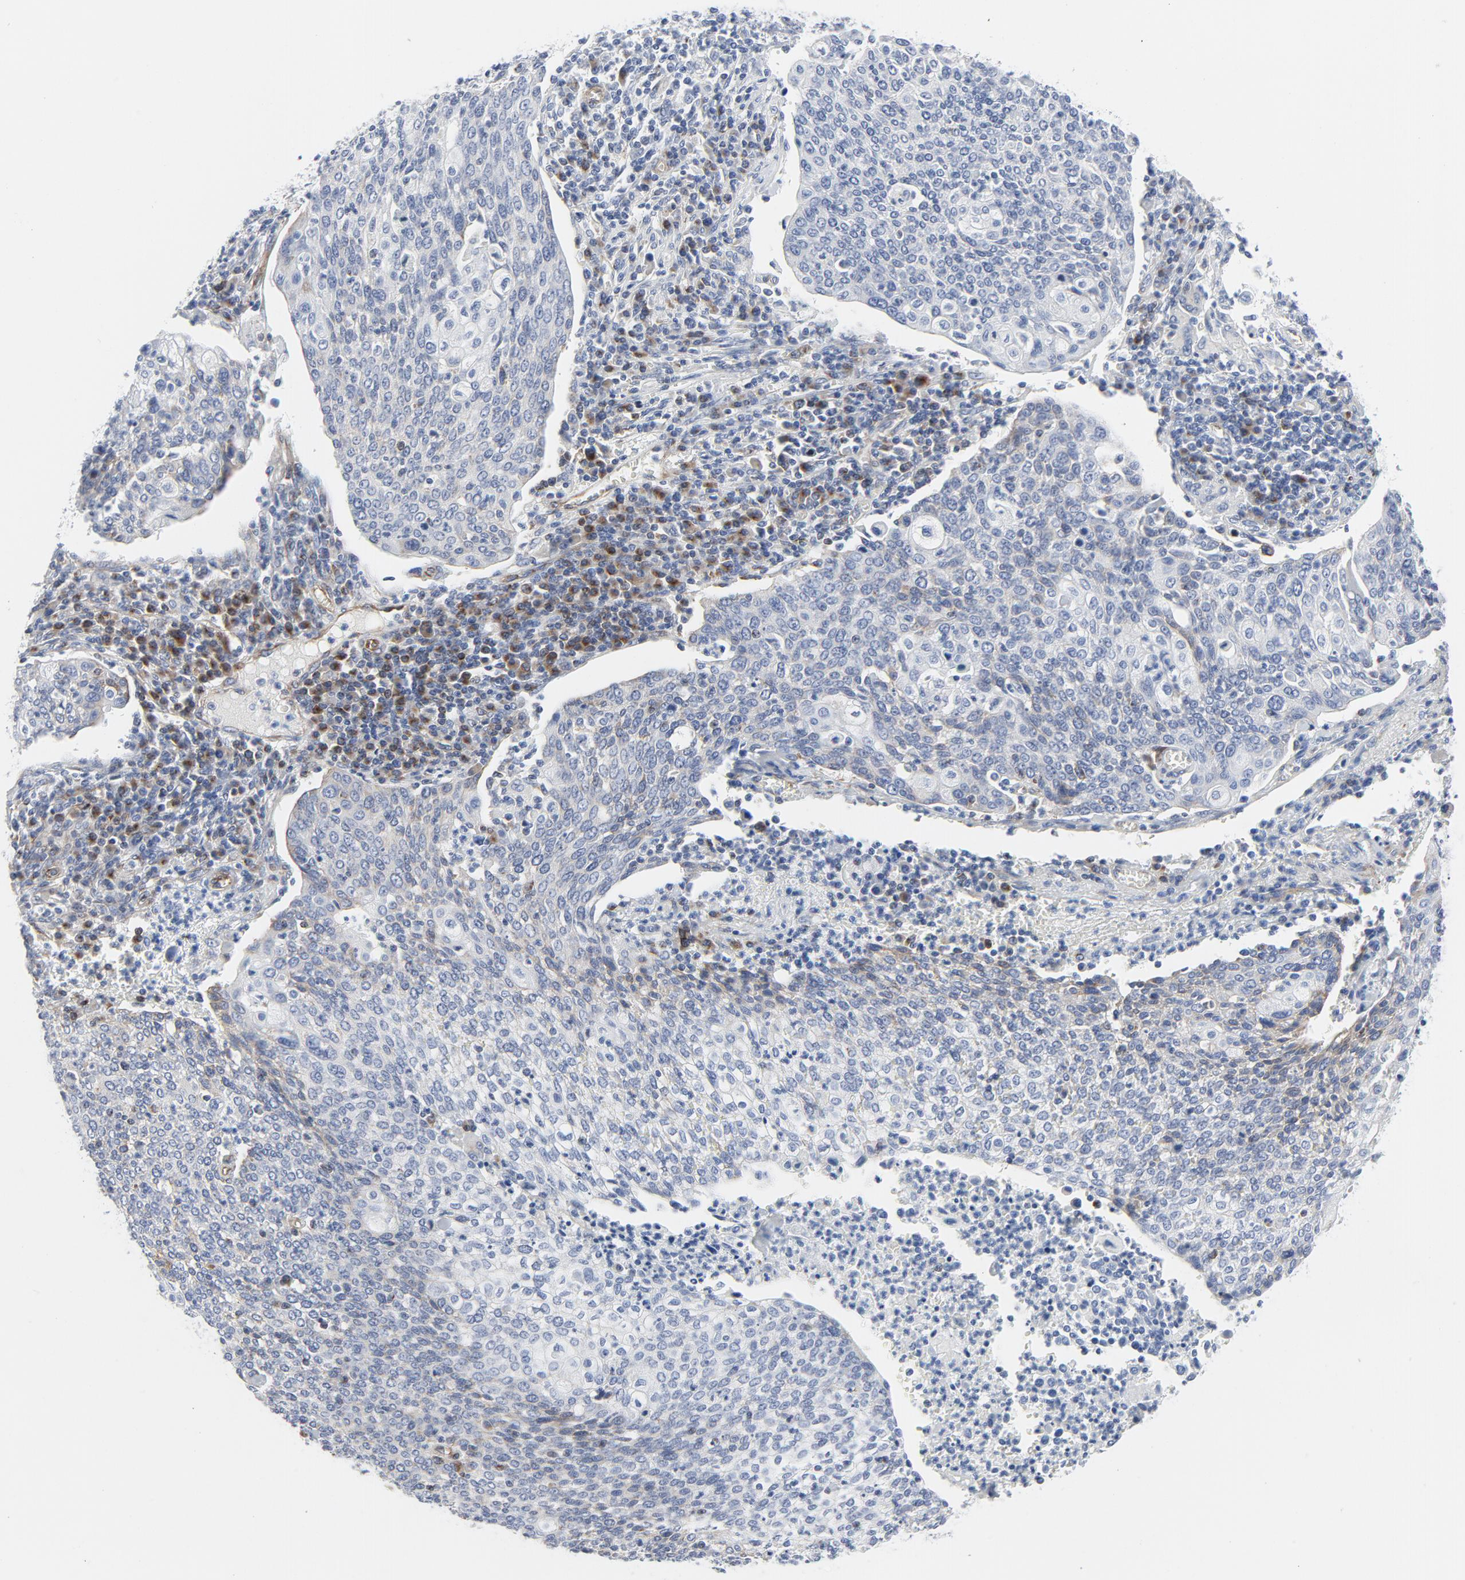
{"staining": {"intensity": "negative", "quantity": "none", "location": "none"}, "tissue": "cervical cancer", "cell_type": "Tumor cells", "image_type": "cancer", "snomed": [{"axis": "morphology", "description": "Squamous cell carcinoma, NOS"}, {"axis": "topography", "description": "Cervix"}], "caption": "An immunohistochemistry micrograph of cervical squamous cell carcinoma is shown. There is no staining in tumor cells of cervical squamous cell carcinoma. (IHC, brightfield microscopy, high magnification).", "gene": "TUBB1", "patient": {"sex": "female", "age": 40}}